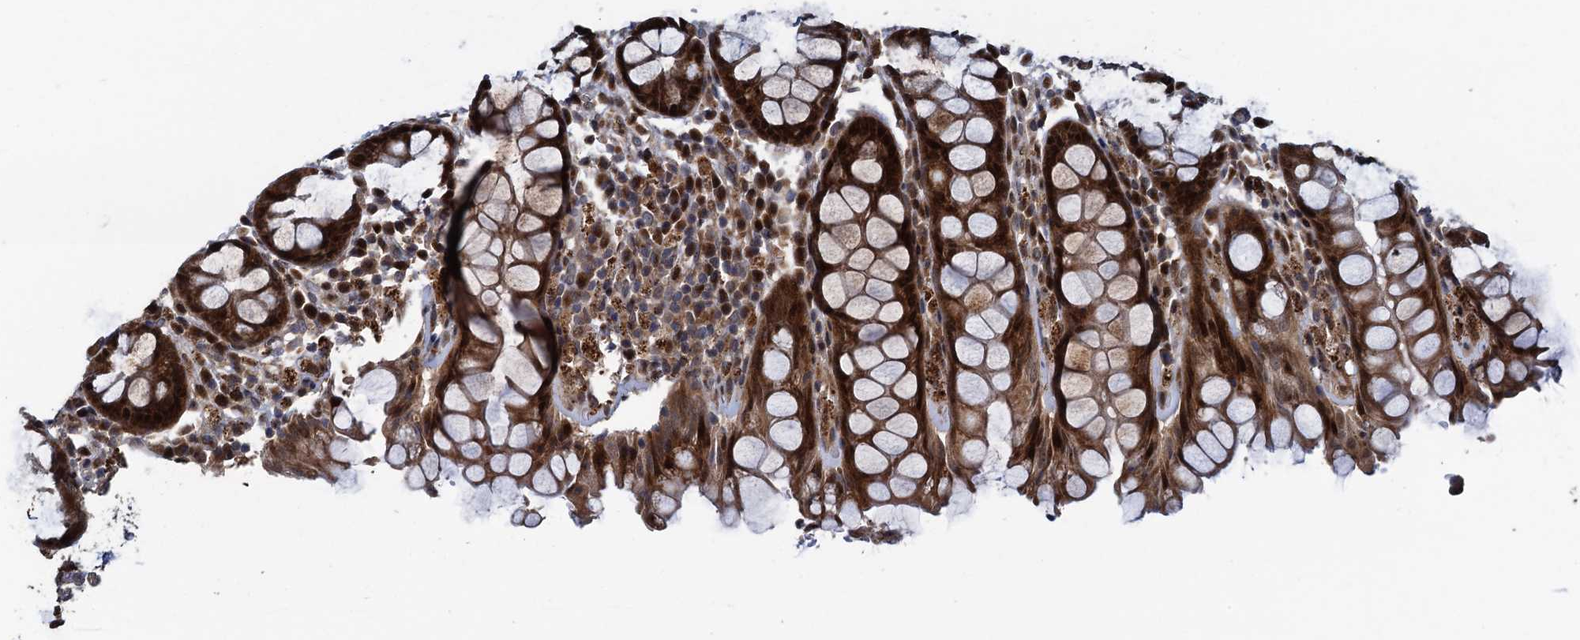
{"staining": {"intensity": "strong", "quantity": ">75%", "location": "cytoplasmic/membranous,nuclear"}, "tissue": "rectum", "cell_type": "Glandular cells", "image_type": "normal", "snomed": [{"axis": "morphology", "description": "Normal tissue, NOS"}, {"axis": "topography", "description": "Rectum"}], "caption": "Immunohistochemical staining of unremarkable human rectum reveals high levels of strong cytoplasmic/membranous,nuclear expression in about >75% of glandular cells.", "gene": "ATOSA", "patient": {"sex": "male", "age": 64}}